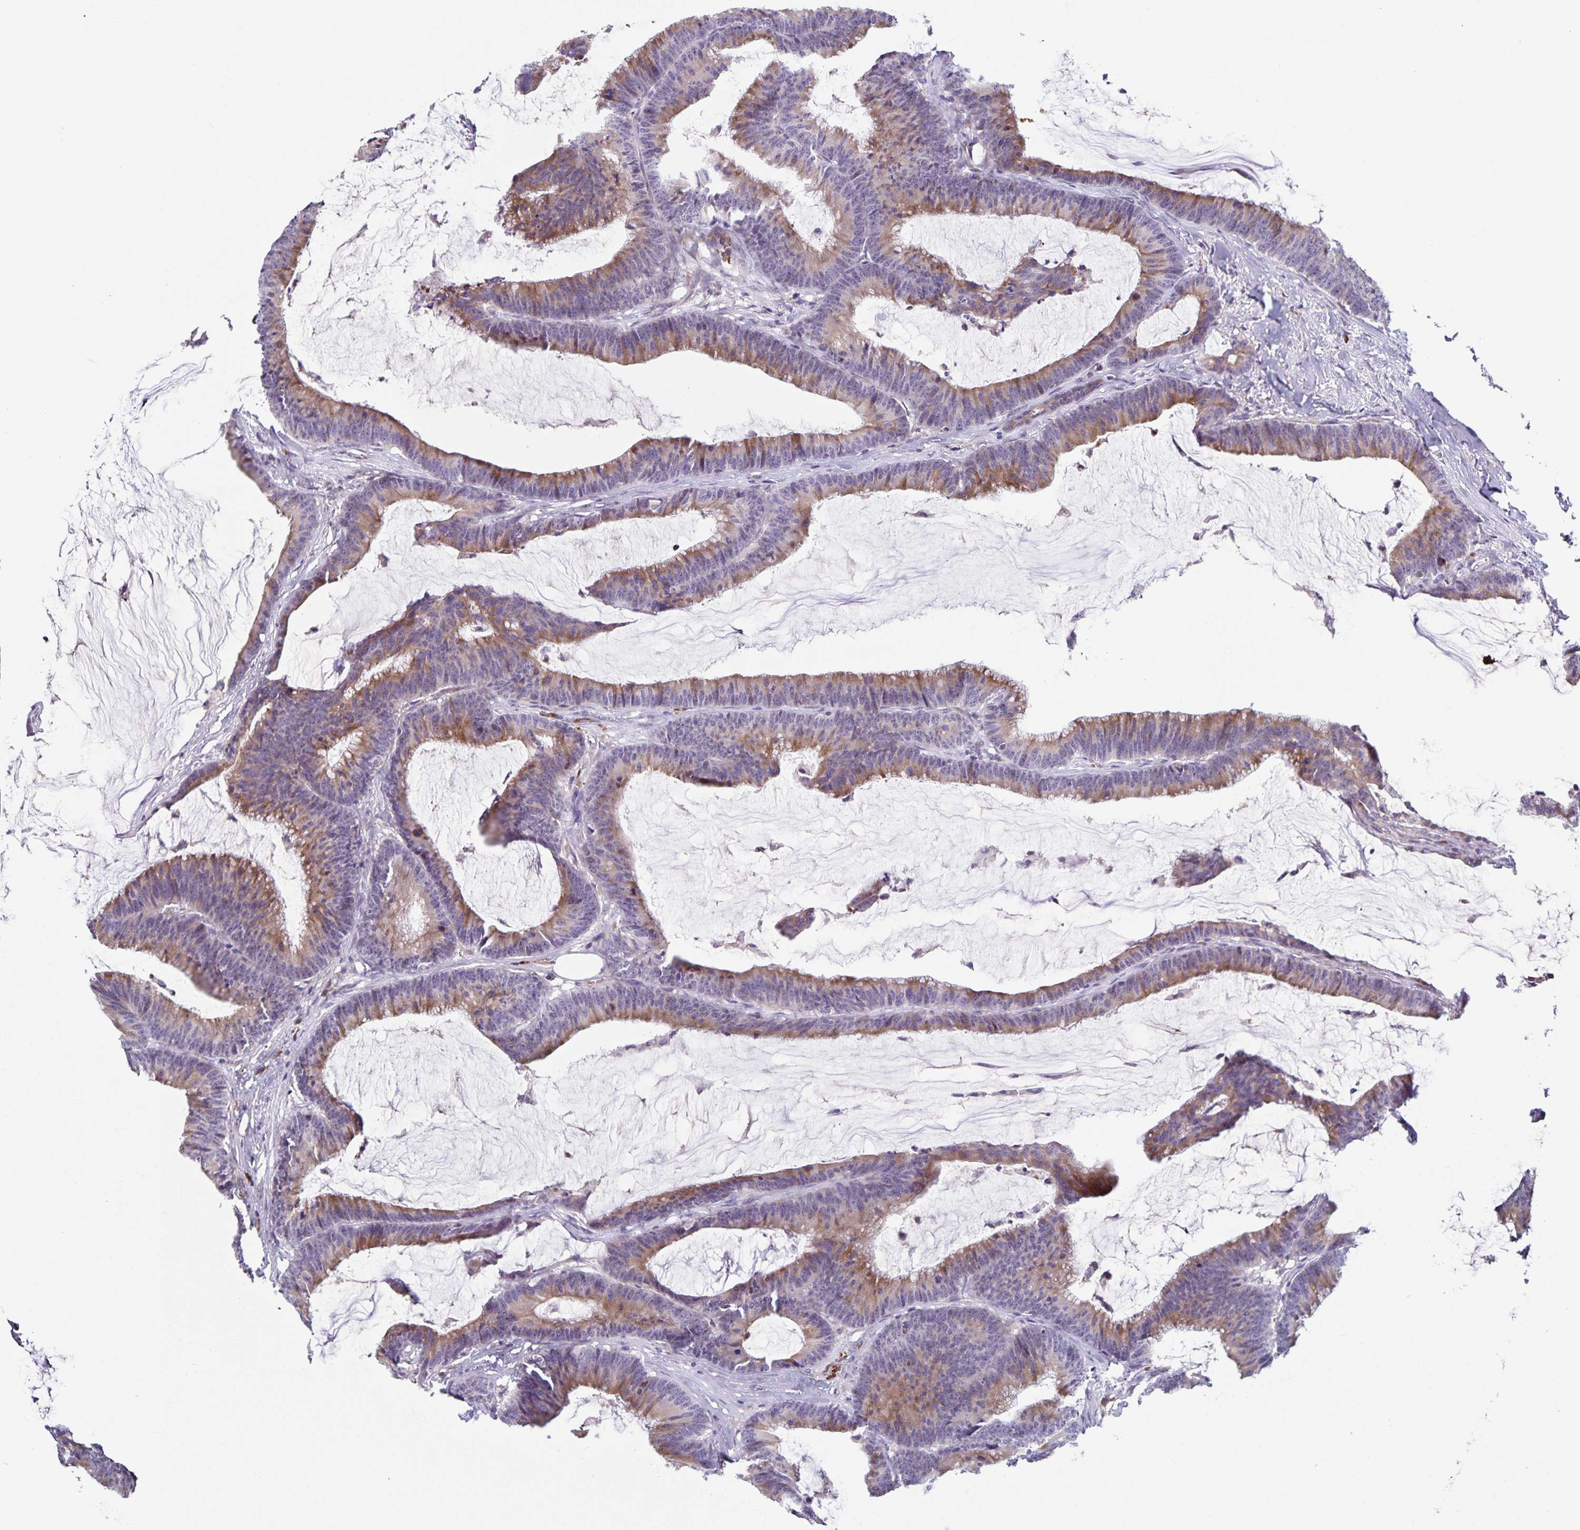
{"staining": {"intensity": "weak", "quantity": "25%-75%", "location": "cytoplasmic/membranous"}, "tissue": "colorectal cancer", "cell_type": "Tumor cells", "image_type": "cancer", "snomed": [{"axis": "morphology", "description": "Adenocarcinoma, NOS"}, {"axis": "topography", "description": "Colon"}], "caption": "Colorectal adenocarcinoma stained with a brown dye demonstrates weak cytoplasmic/membranous positive expression in about 25%-75% of tumor cells.", "gene": "STPG4", "patient": {"sex": "female", "age": 78}}